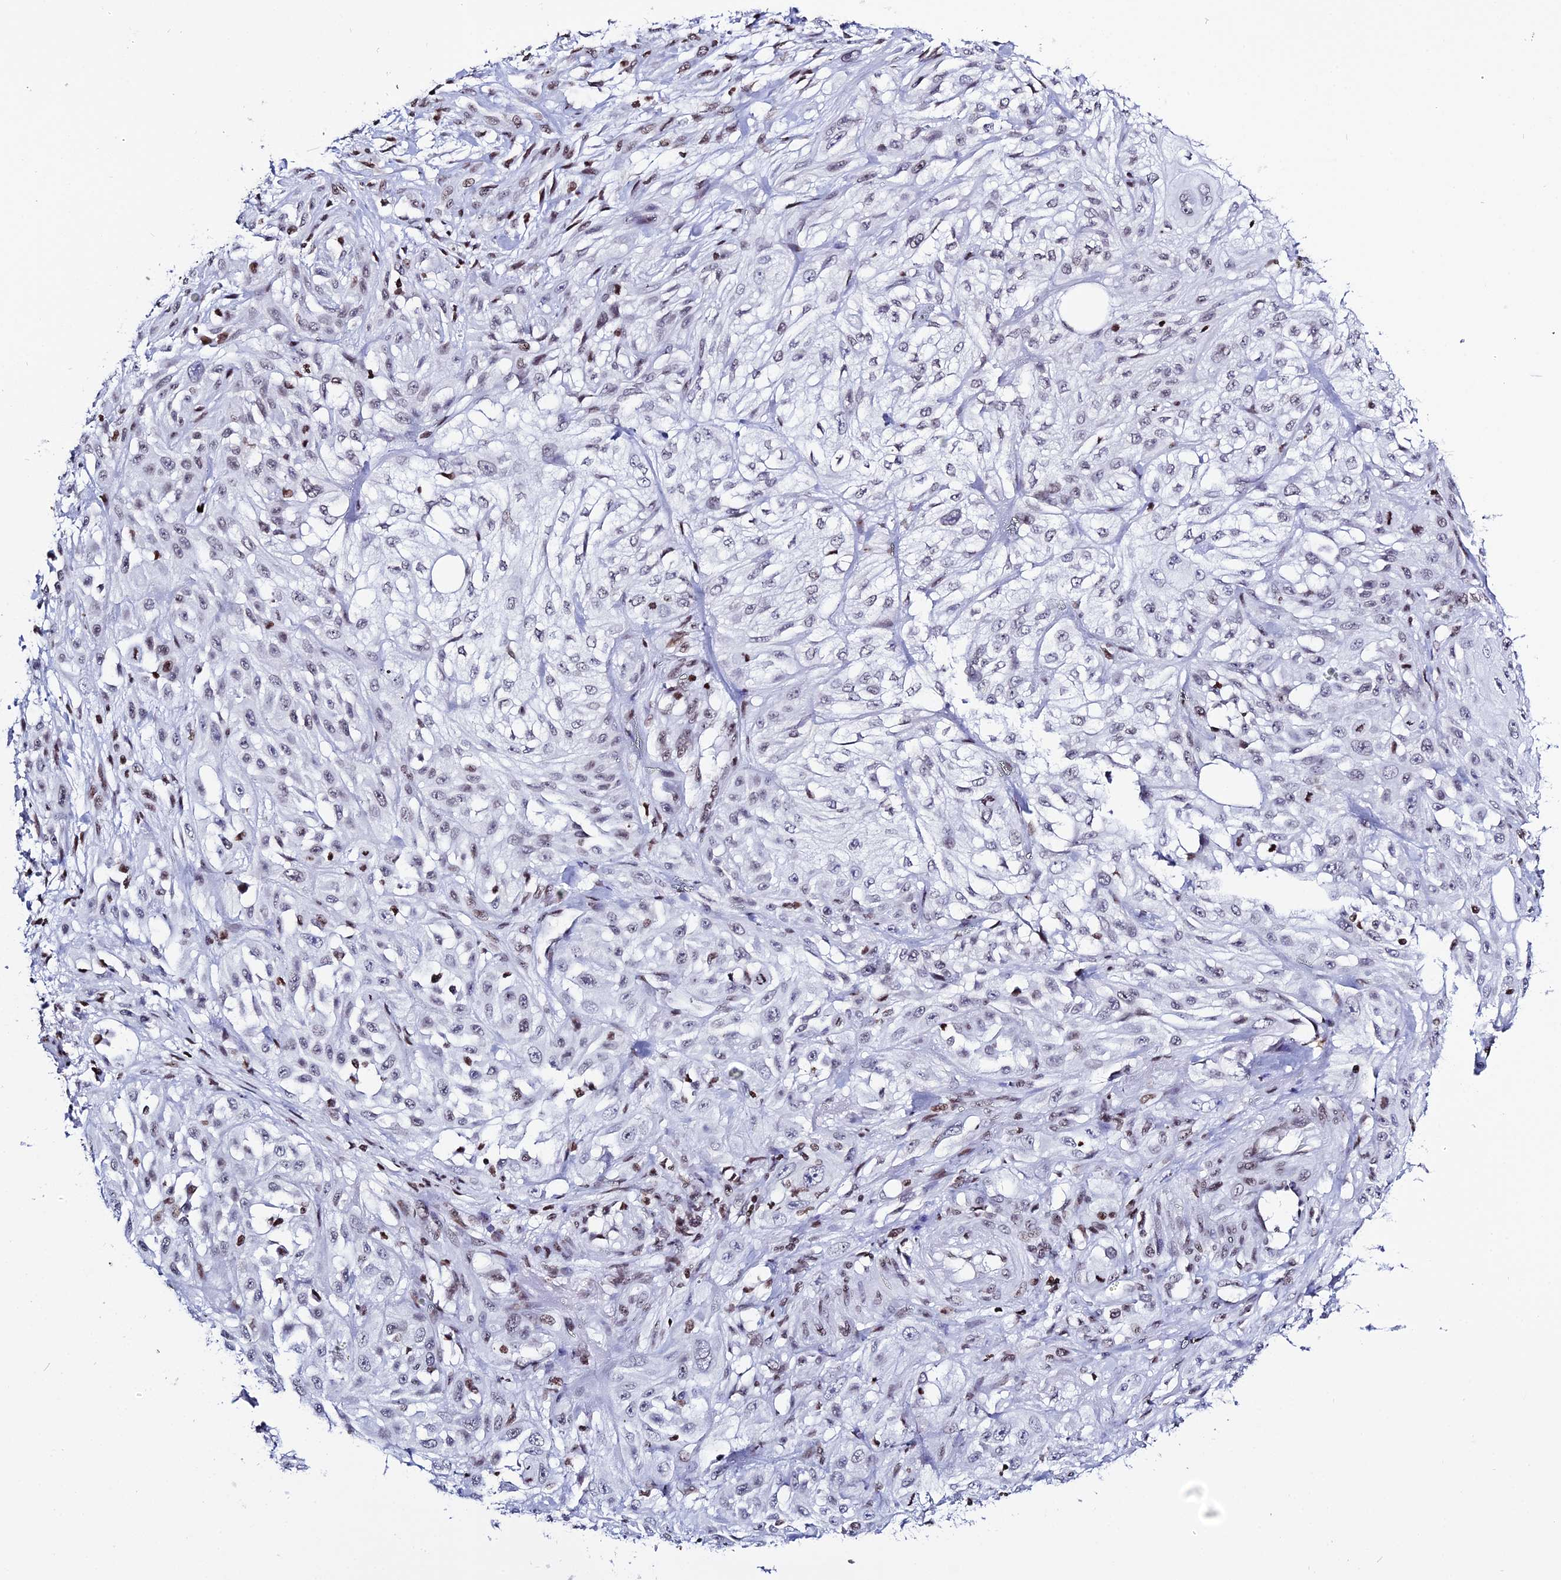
{"staining": {"intensity": "weak", "quantity": "<25%", "location": "nuclear"}, "tissue": "skin cancer", "cell_type": "Tumor cells", "image_type": "cancer", "snomed": [{"axis": "morphology", "description": "Squamous cell carcinoma, NOS"}, {"axis": "morphology", "description": "Squamous cell carcinoma, metastatic, NOS"}, {"axis": "topography", "description": "Skin"}, {"axis": "topography", "description": "Lymph node"}], "caption": "A micrograph of squamous cell carcinoma (skin) stained for a protein displays no brown staining in tumor cells. (Stains: DAB IHC with hematoxylin counter stain, Microscopy: brightfield microscopy at high magnification).", "gene": "MACROH2A2", "patient": {"sex": "male", "age": 75}}